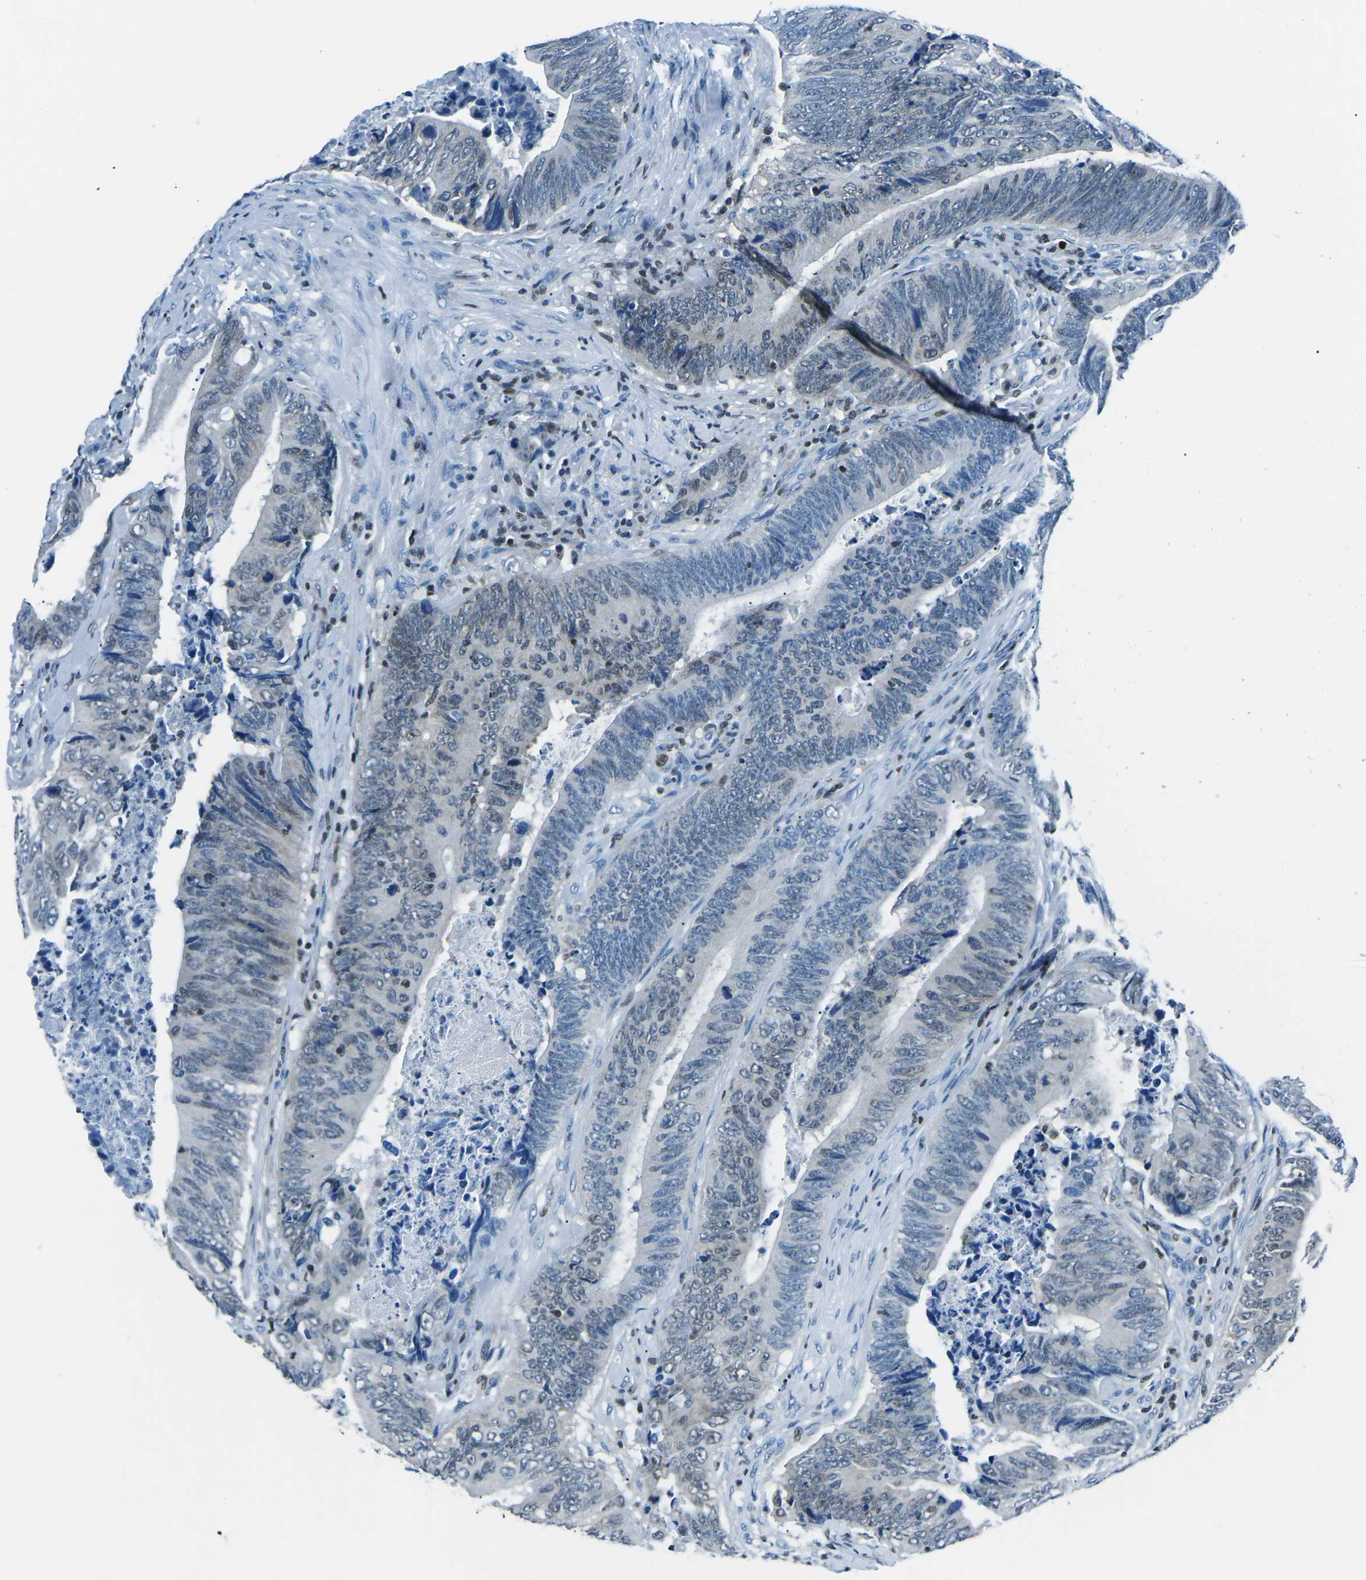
{"staining": {"intensity": "weak", "quantity": "25%-75%", "location": "nuclear"}, "tissue": "colorectal cancer", "cell_type": "Tumor cells", "image_type": "cancer", "snomed": [{"axis": "morphology", "description": "Normal tissue, NOS"}, {"axis": "morphology", "description": "Adenocarcinoma, NOS"}, {"axis": "topography", "description": "Colon"}], "caption": "Colorectal cancer stained for a protein (brown) displays weak nuclear positive expression in approximately 25%-75% of tumor cells.", "gene": "CELF2", "patient": {"sex": "male", "age": 56}}